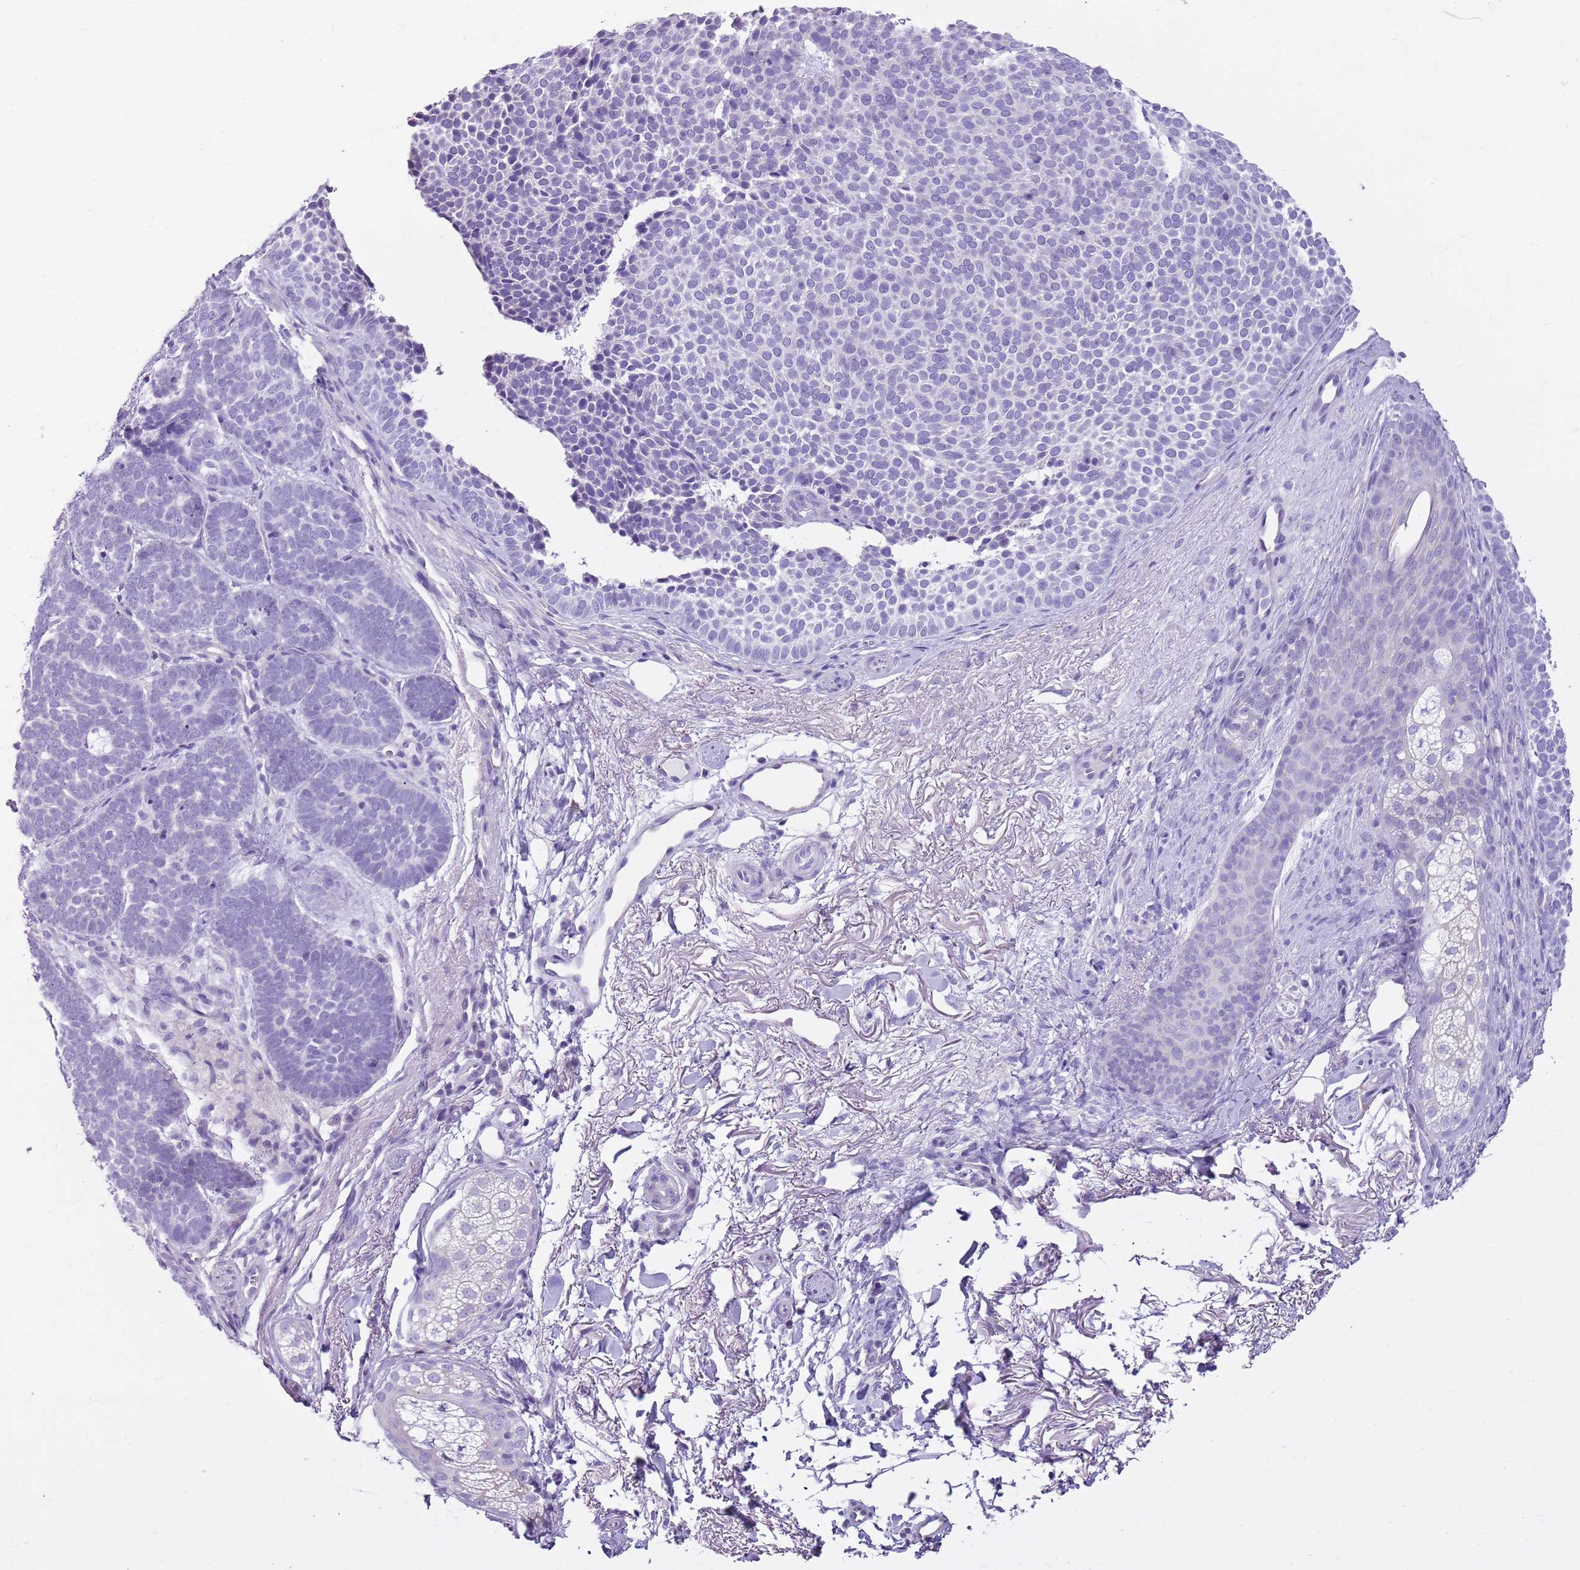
{"staining": {"intensity": "negative", "quantity": "none", "location": "none"}, "tissue": "skin cancer", "cell_type": "Tumor cells", "image_type": "cancer", "snomed": [{"axis": "morphology", "description": "Basal cell carcinoma"}, {"axis": "topography", "description": "Skin"}], "caption": "This is an immunohistochemistry (IHC) histopathology image of human basal cell carcinoma (skin). There is no positivity in tumor cells.", "gene": "CD177", "patient": {"sex": "female", "age": 77}}